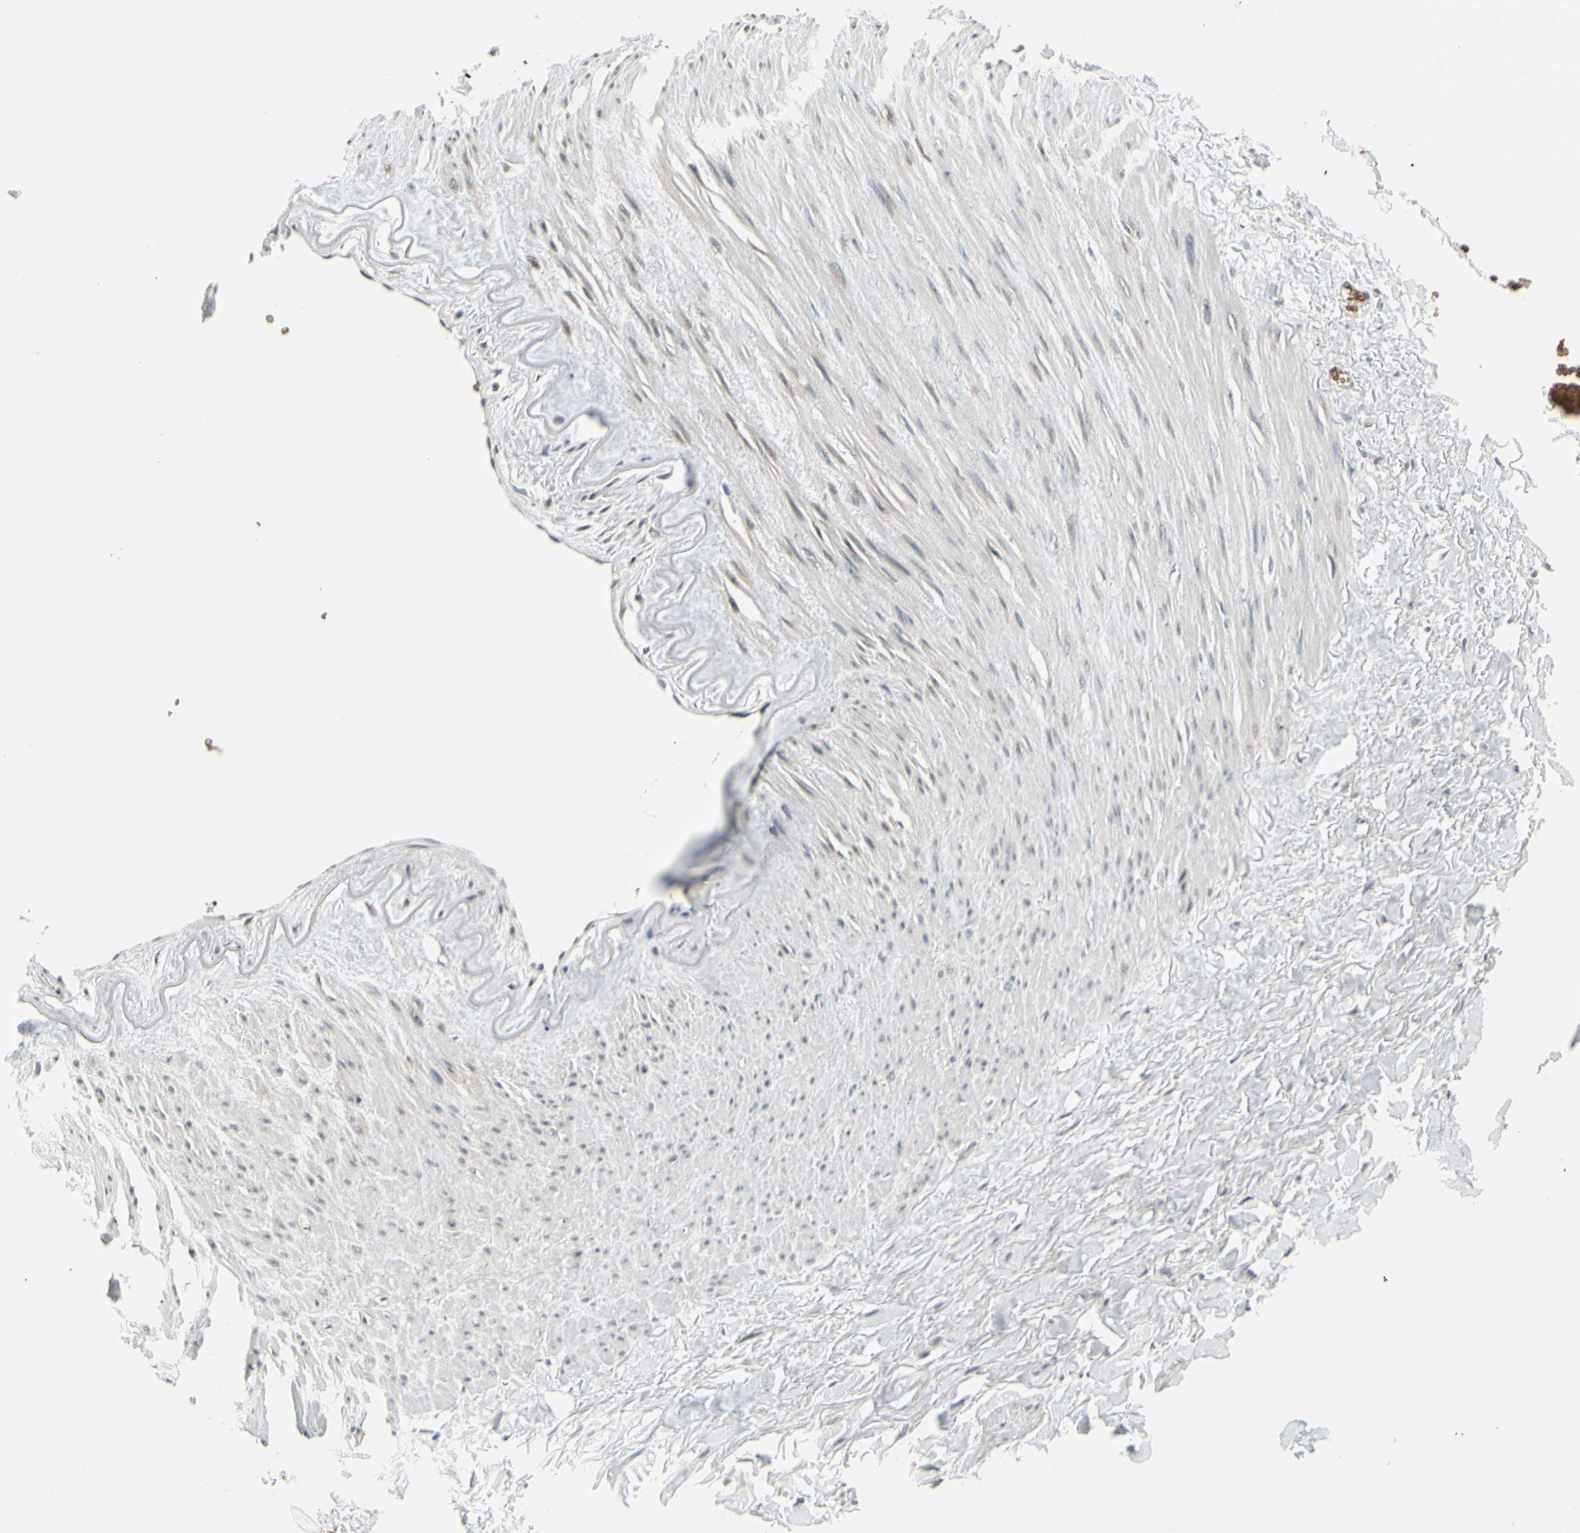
{"staining": {"intensity": "weak", "quantity": ">75%", "location": "cytoplasmic/membranous"}, "tissue": "adipose tissue", "cell_type": "Adipocytes", "image_type": "normal", "snomed": [{"axis": "morphology", "description": "Normal tissue, NOS"}, {"axis": "topography", "description": "Adipose tissue"}, {"axis": "topography", "description": "Peripheral nerve tissue"}], "caption": "IHC staining of unremarkable adipose tissue, which shows low levels of weak cytoplasmic/membranous expression in about >75% of adipocytes indicating weak cytoplasmic/membranous protein expression. The staining was performed using DAB (3,3'-diaminobenzidine) (brown) for protein detection and nuclei were counterstained in hematoxylin (blue).", "gene": "GYPC", "patient": {"sex": "male", "age": 52}}